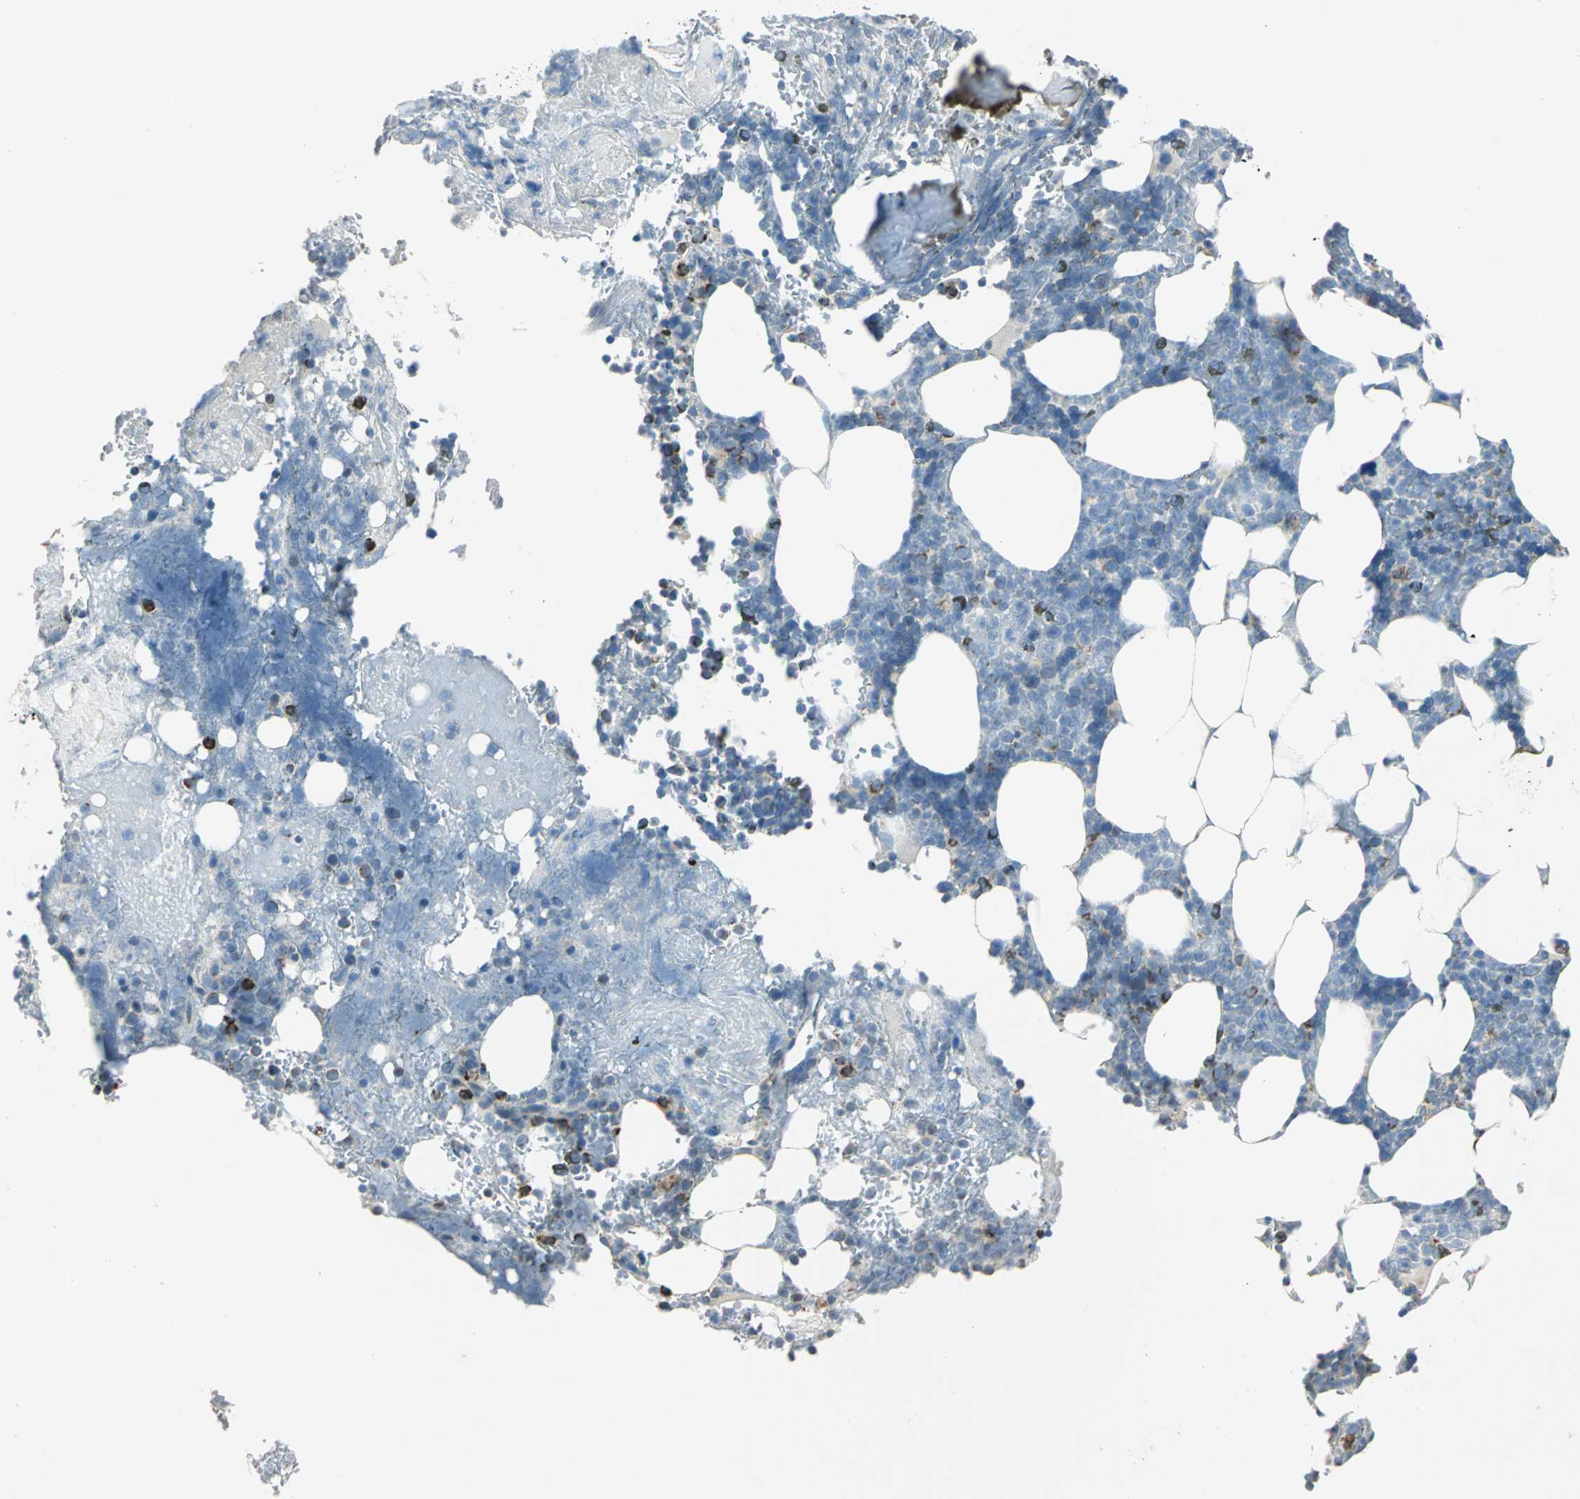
{"staining": {"intensity": "strong", "quantity": "<25%", "location": "cytoplasmic/membranous"}, "tissue": "bone marrow", "cell_type": "Hematopoietic cells", "image_type": "normal", "snomed": [{"axis": "morphology", "description": "Normal tissue, NOS"}, {"axis": "topography", "description": "Bone marrow"}], "caption": "Bone marrow stained for a protein (brown) shows strong cytoplasmic/membranous positive staining in approximately <25% of hematopoietic cells.", "gene": "ACADM", "patient": {"sex": "female", "age": 73}}